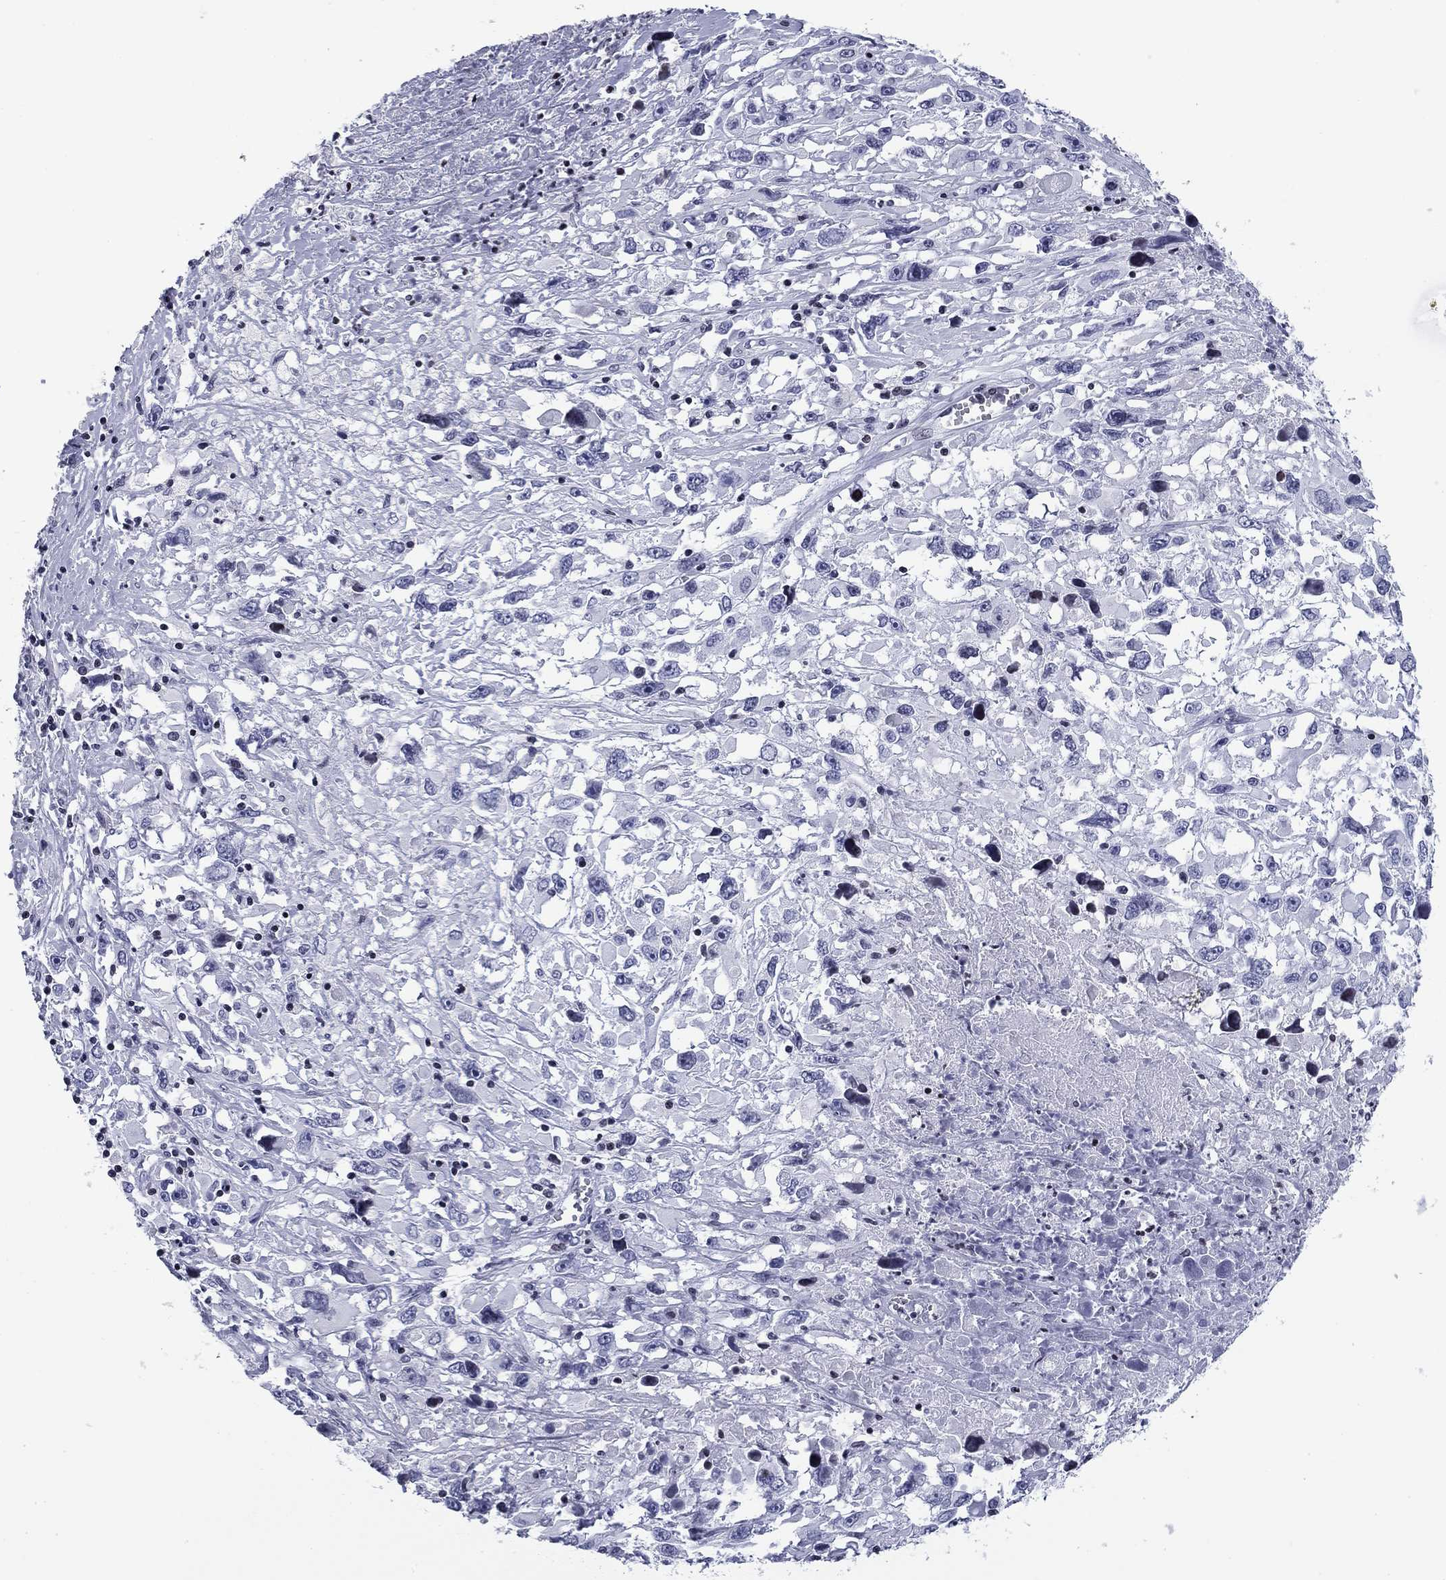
{"staining": {"intensity": "negative", "quantity": "none", "location": "none"}, "tissue": "melanoma", "cell_type": "Tumor cells", "image_type": "cancer", "snomed": [{"axis": "morphology", "description": "Malignant melanoma, Metastatic site"}, {"axis": "topography", "description": "Soft tissue"}], "caption": "Immunohistochemistry photomicrograph of neoplastic tissue: human malignant melanoma (metastatic site) stained with DAB shows no significant protein expression in tumor cells.", "gene": "CCDC144A", "patient": {"sex": "male", "age": 50}}